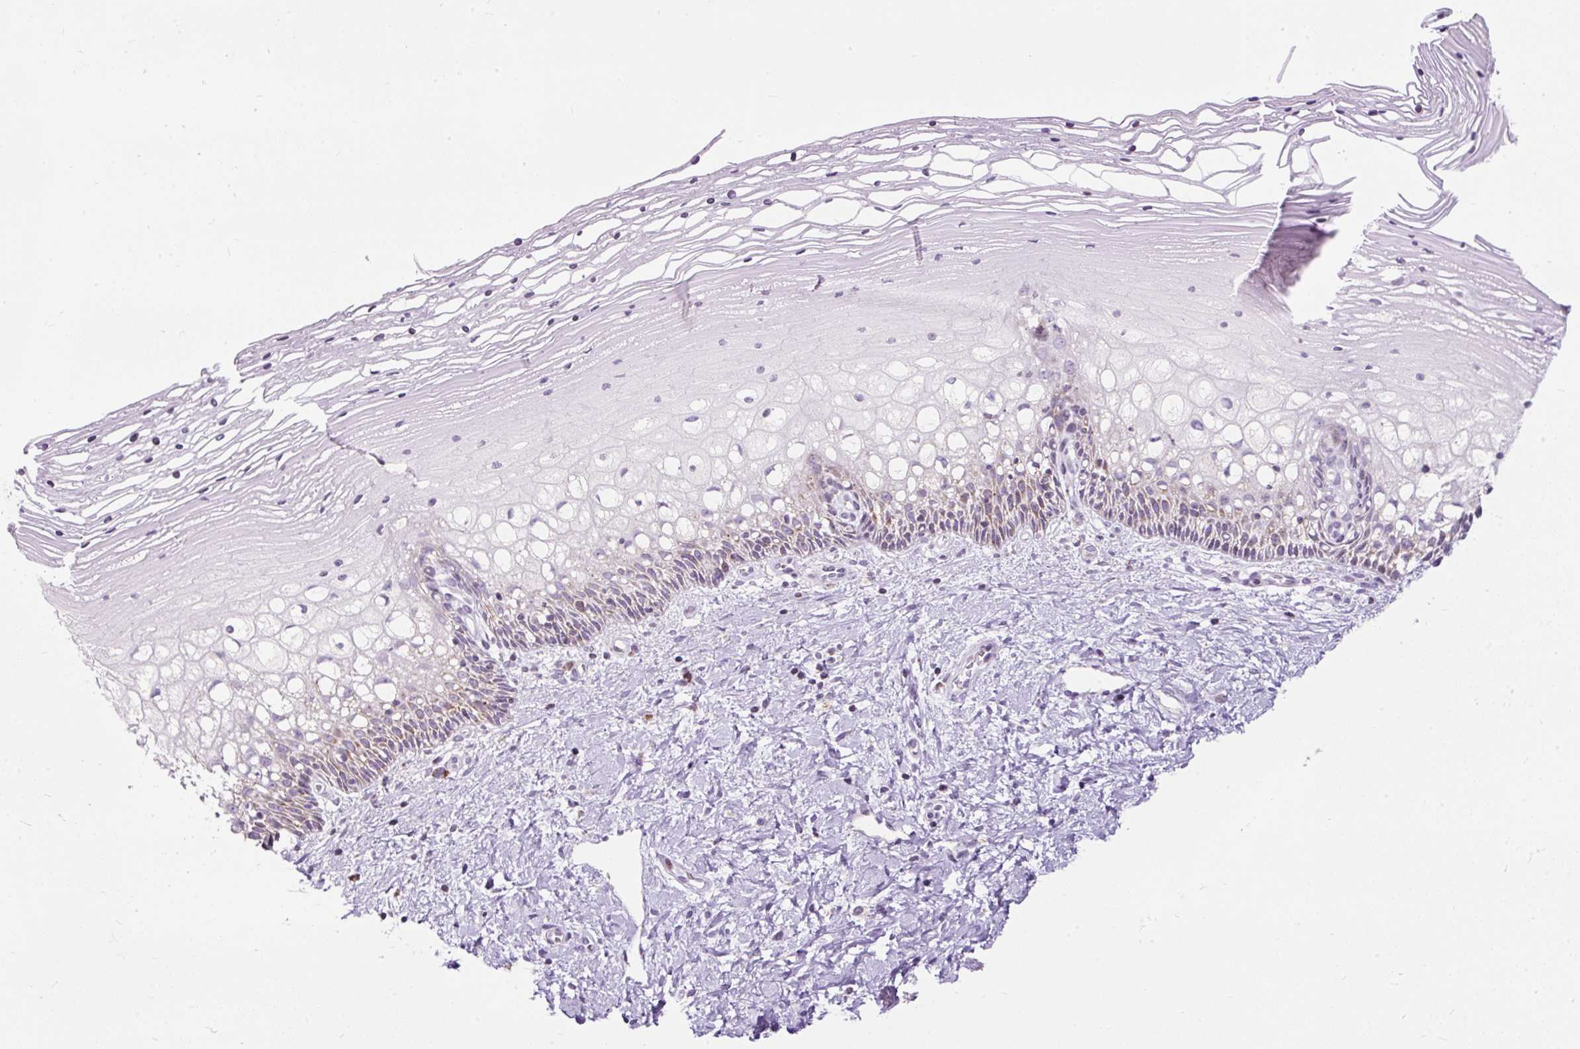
{"staining": {"intensity": "moderate", "quantity": "25%-75%", "location": "cytoplasmic/membranous"}, "tissue": "cervix", "cell_type": "Glandular cells", "image_type": "normal", "snomed": [{"axis": "morphology", "description": "Normal tissue, NOS"}, {"axis": "topography", "description": "Cervix"}], "caption": "IHC histopathology image of normal cervix: human cervix stained using immunohistochemistry shows medium levels of moderate protein expression localized specifically in the cytoplasmic/membranous of glandular cells, appearing as a cytoplasmic/membranous brown color.", "gene": "FMC1", "patient": {"sex": "female", "age": 36}}